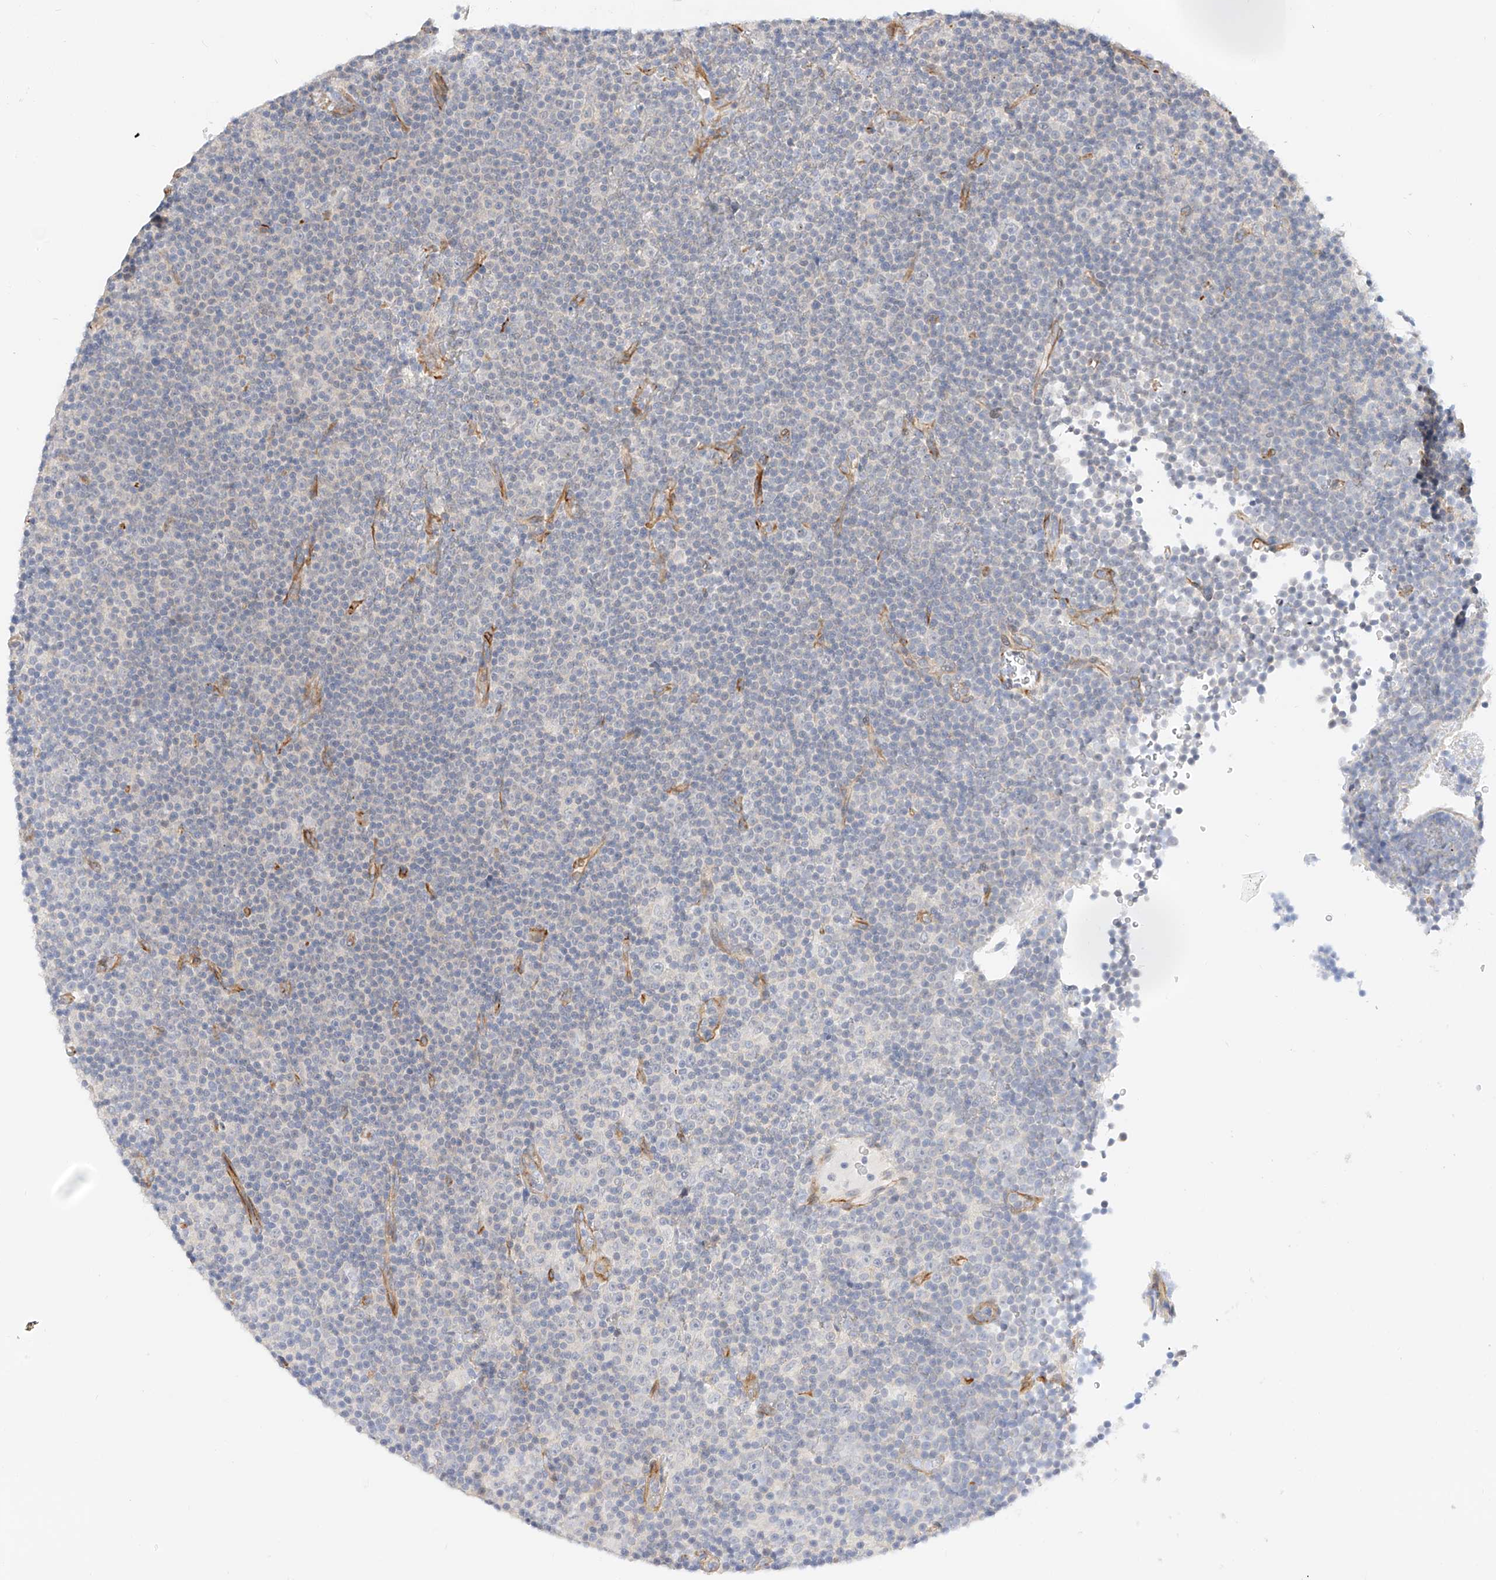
{"staining": {"intensity": "negative", "quantity": "none", "location": "none"}, "tissue": "lymphoma", "cell_type": "Tumor cells", "image_type": "cancer", "snomed": [{"axis": "morphology", "description": "Malignant lymphoma, non-Hodgkin's type, Low grade"}, {"axis": "topography", "description": "Lymph node"}], "caption": "Low-grade malignant lymphoma, non-Hodgkin's type was stained to show a protein in brown. There is no significant positivity in tumor cells.", "gene": "CDCP2", "patient": {"sex": "female", "age": 67}}